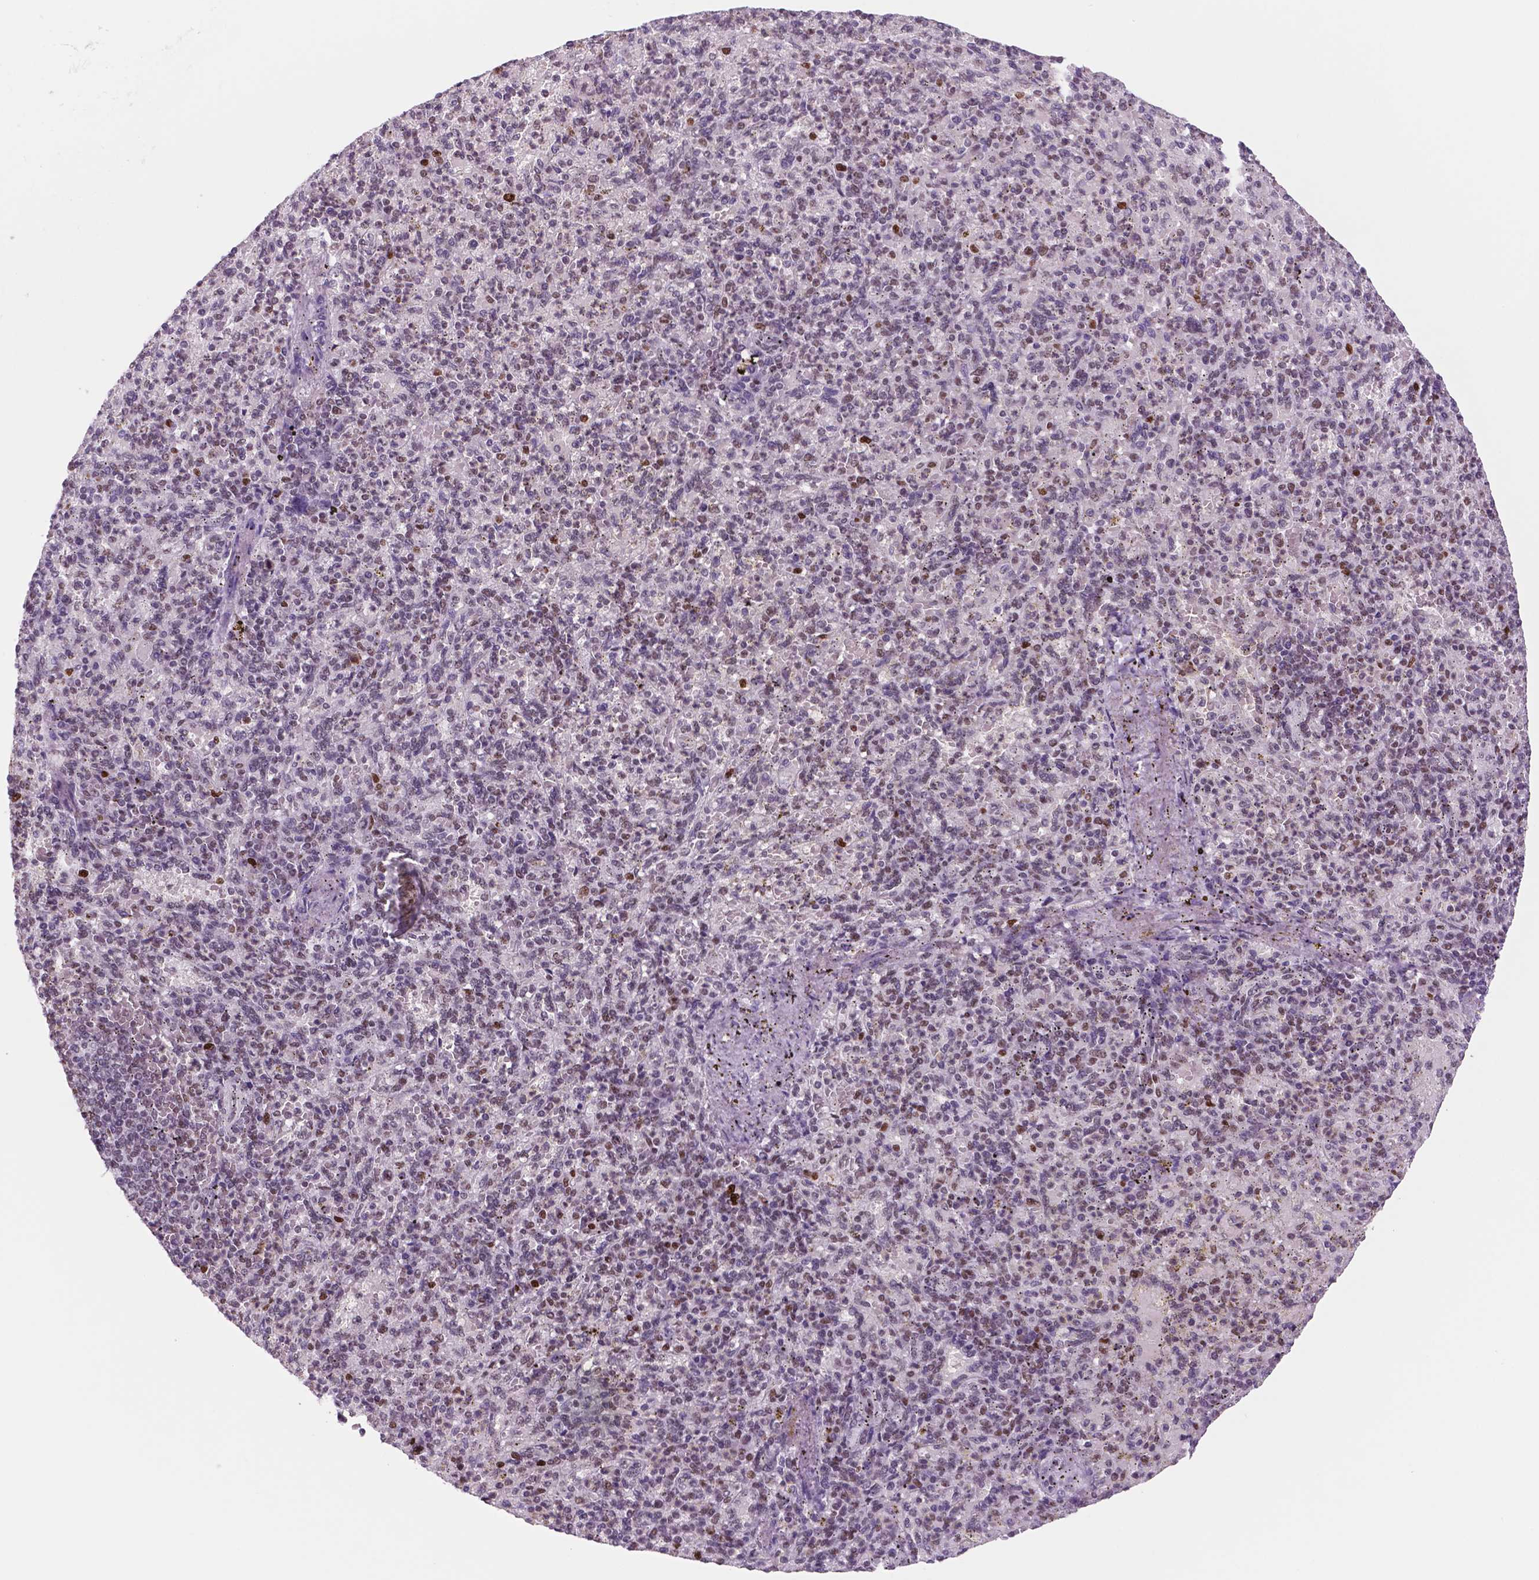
{"staining": {"intensity": "moderate", "quantity": "<25%", "location": "nuclear"}, "tissue": "spleen", "cell_type": "Cells in red pulp", "image_type": "normal", "snomed": [{"axis": "morphology", "description": "Normal tissue, NOS"}, {"axis": "topography", "description": "Spleen"}], "caption": "About <25% of cells in red pulp in benign spleen reveal moderate nuclear protein expression as visualized by brown immunohistochemical staining.", "gene": "MSH6", "patient": {"sex": "female", "age": 74}}